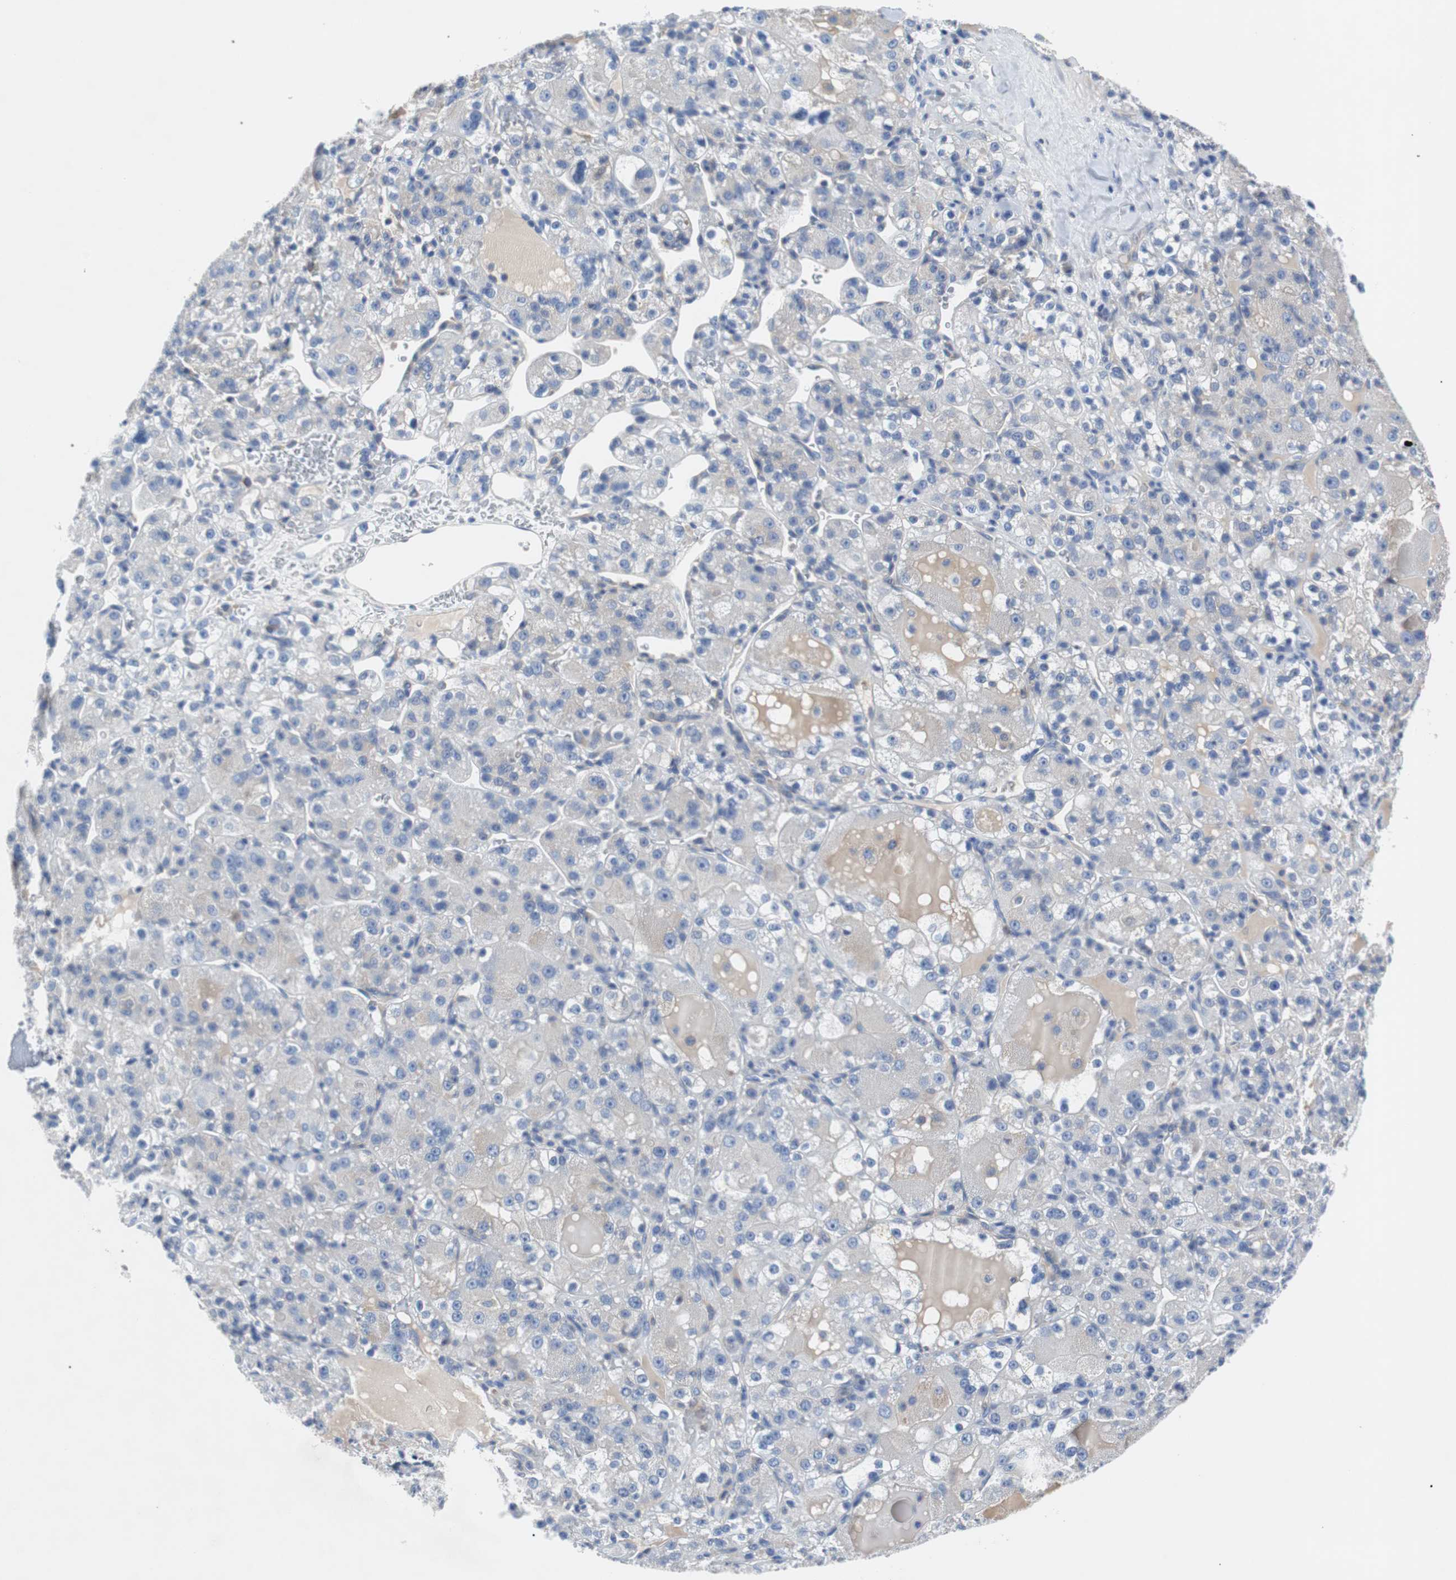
{"staining": {"intensity": "negative", "quantity": "none", "location": "none"}, "tissue": "renal cancer", "cell_type": "Tumor cells", "image_type": "cancer", "snomed": [{"axis": "morphology", "description": "Normal tissue, NOS"}, {"axis": "morphology", "description": "Adenocarcinoma, NOS"}, {"axis": "topography", "description": "Kidney"}], "caption": "Human renal cancer (adenocarcinoma) stained for a protein using immunohistochemistry exhibits no positivity in tumor cells.", "gene": "EEF2K", "patient": {"sex": "male", "age": 61}}